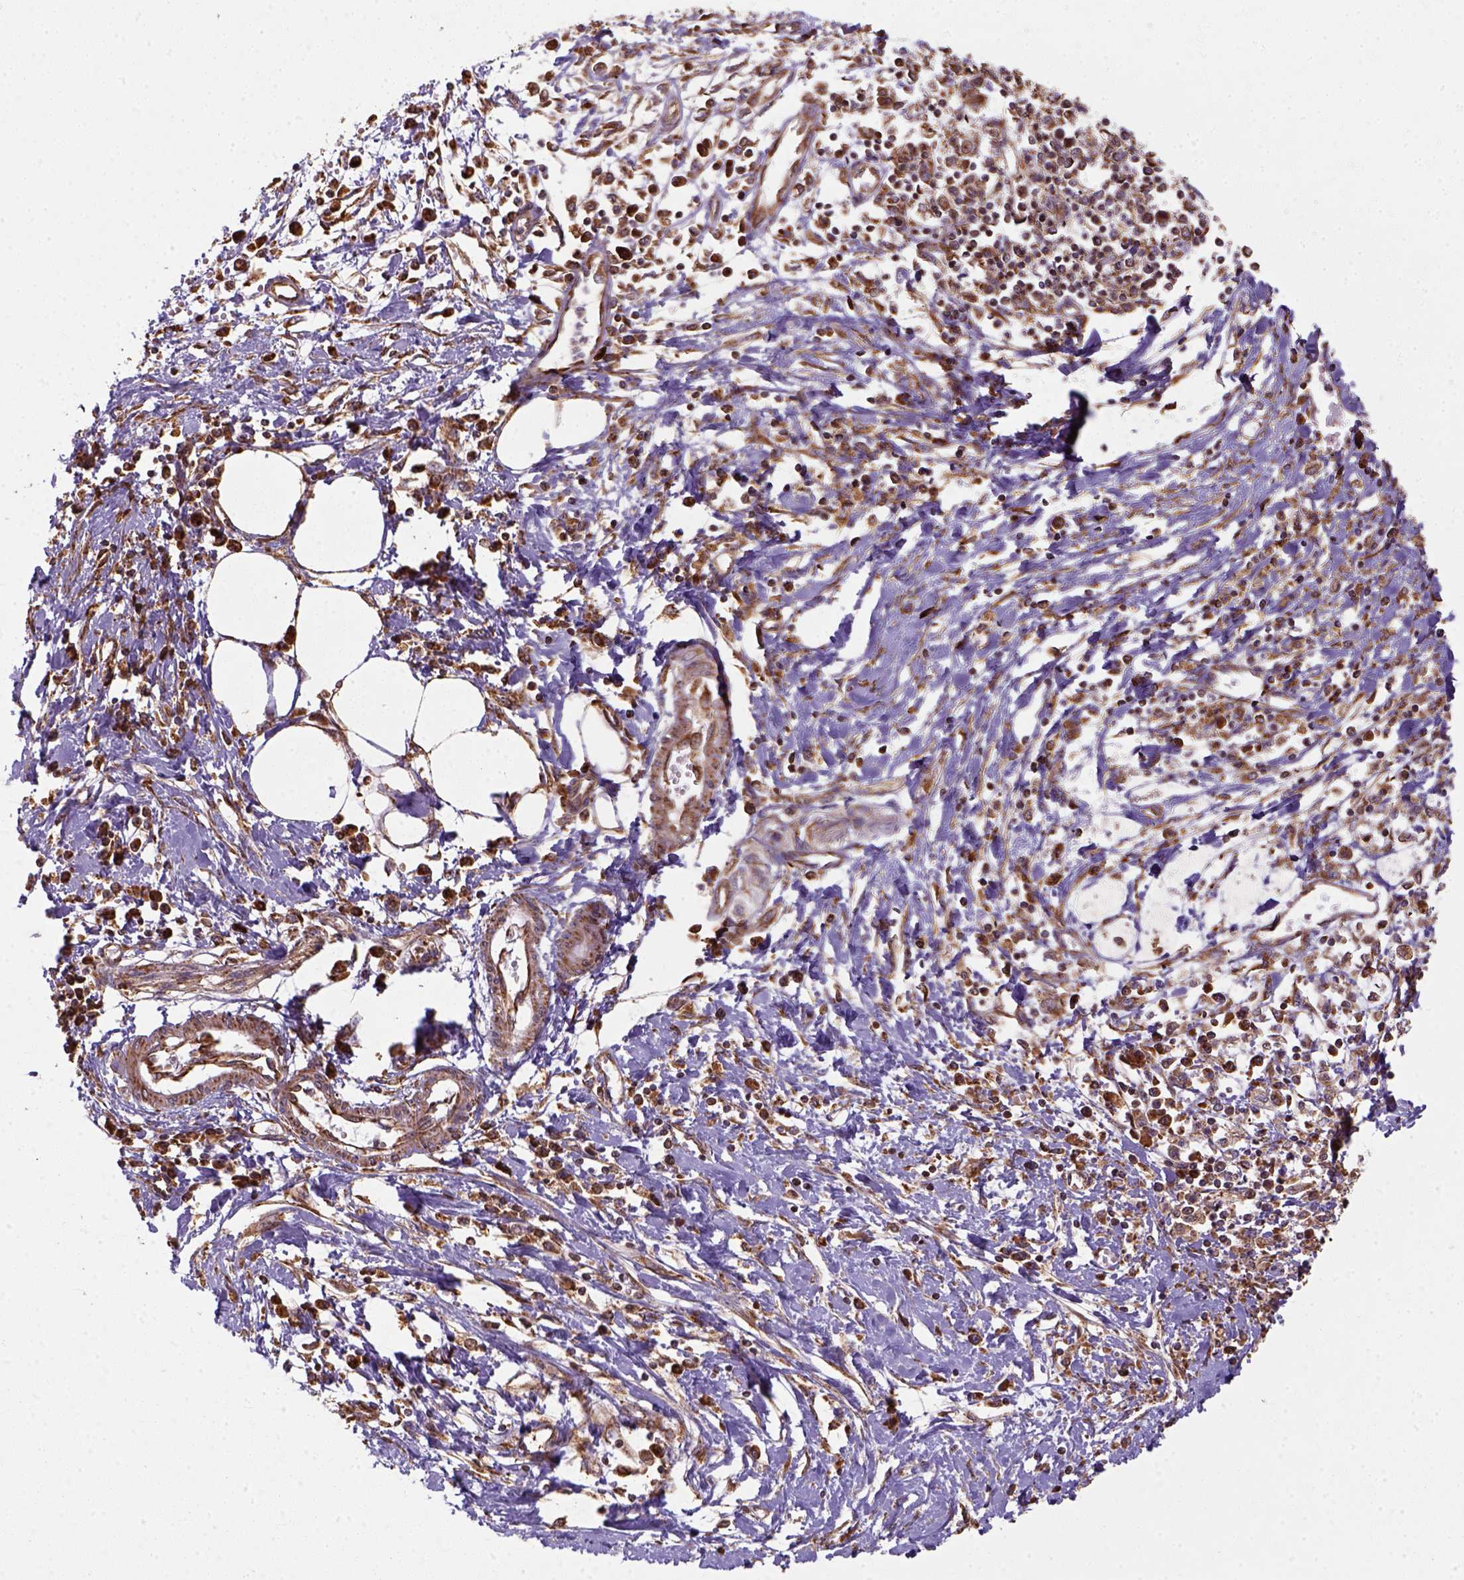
{"staining": {"intensity": "moderate", "quantity": ">75%", "location": "cytoplasmic/membranous"}, "tissue": "pancreatic cancer", "cell_type": "Tumor cells", "image_type": "cancer", "snomed": [{"axis": "morphology", "description": "Adenocarcinoma, NOS"}, {"axis": "topography", "description": "Pancreas"}], "caption": "Pancreatic cancer stained with DAB (3,3'-diaminobenzidine) immunohistochemistry exhibits medium levels of moderate cytoplasmic/membranous positivity in about >75% of tumor cells.", "gene": "MAPK8IP3", "patient": {"sex": "male", "age": 60}}